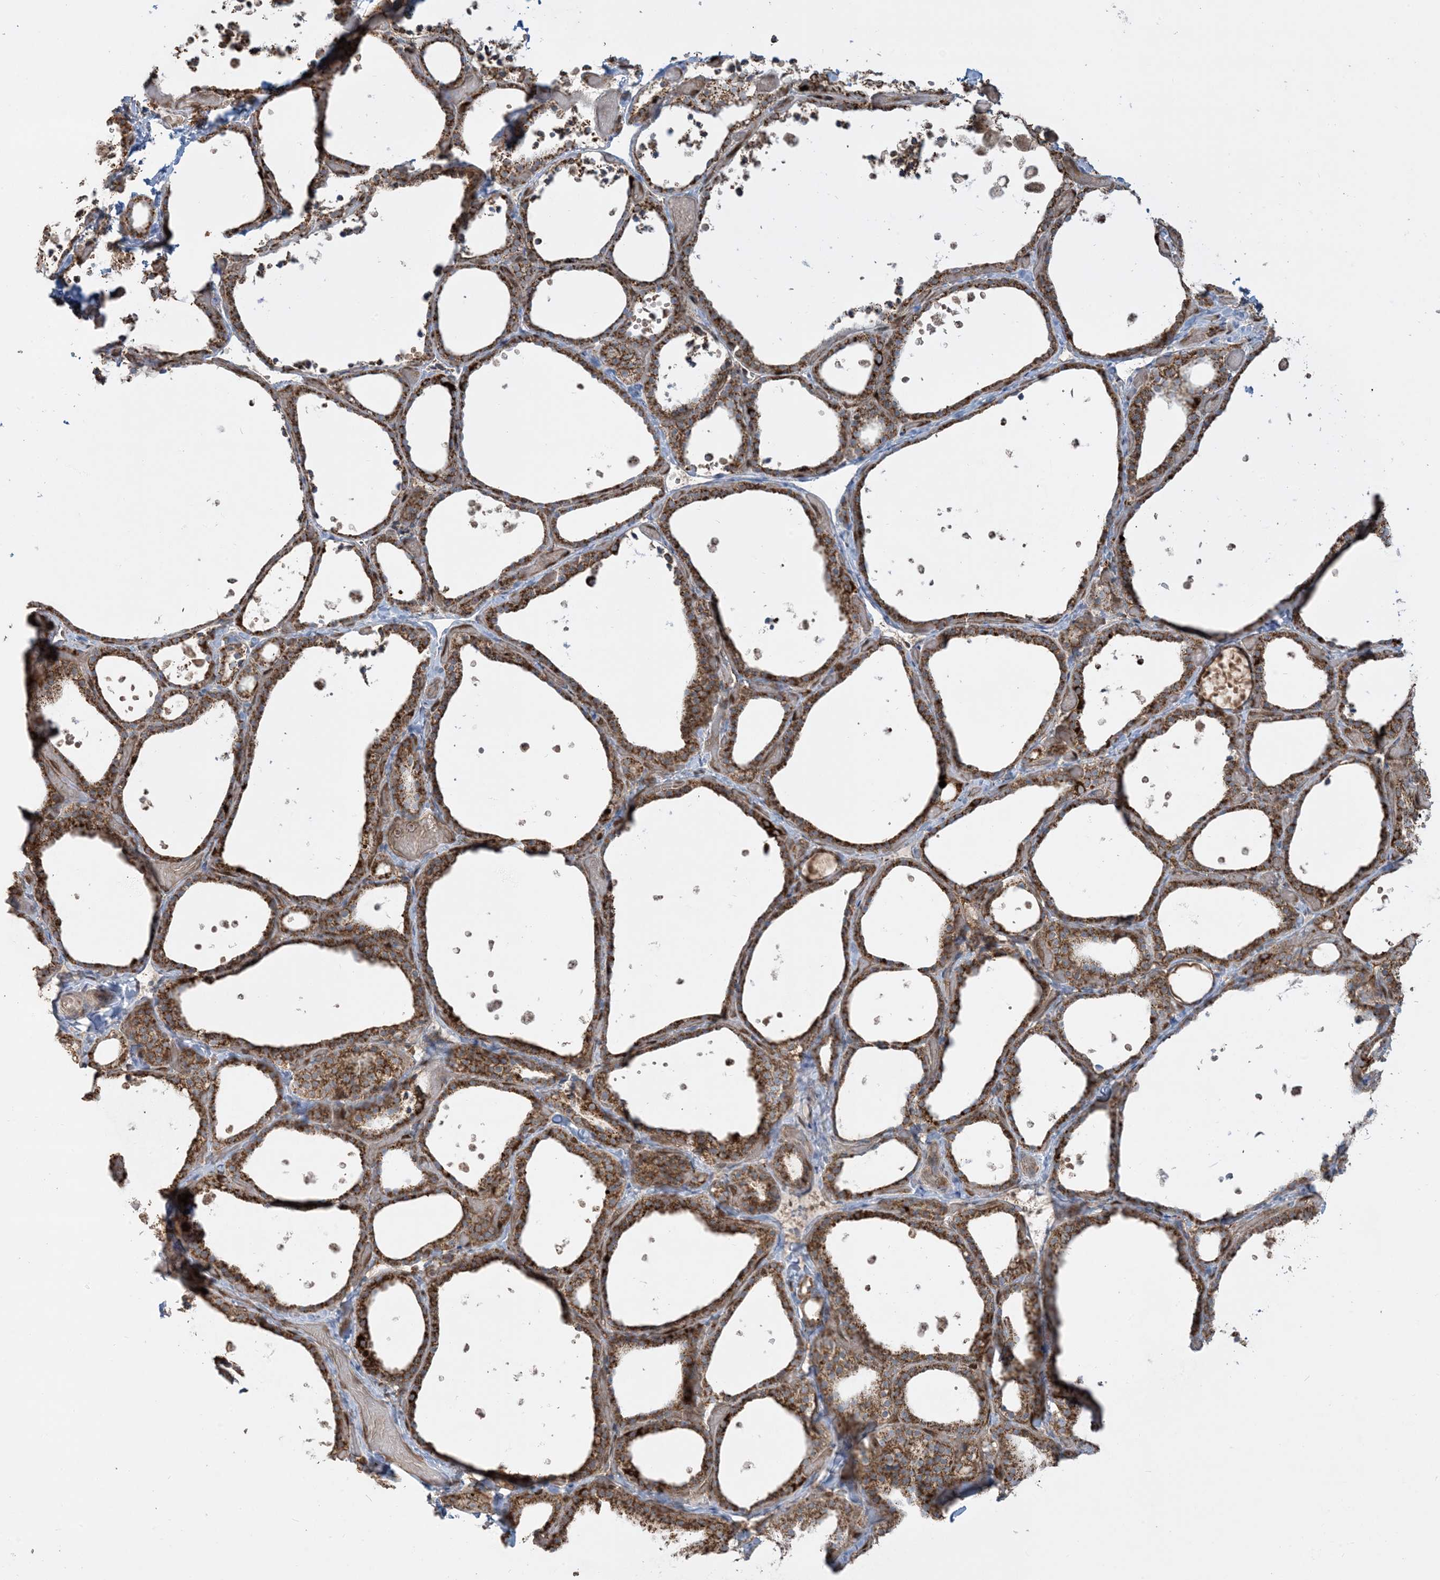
{"staining": {"intensity": "strong", "quantity": ">75%", "location": "cytoplasmic/membranous"}, "tissue": "thyroid gland", "cell_type": "Glandular cells", "image_type": "normal", "snomed": [{"axis": "morphology", "description": "Normal tissue, NOS"}, {"axis": "topography", "description": "Thyroid gland"}], "caption": "Glandular cells demonstrate strong cytoplasmic/membranous expression in approximately >75% of cells in unremarkable thyroid gland.", "gene": "PPM1F", "patient": {"sex": "female", "age": 44}}